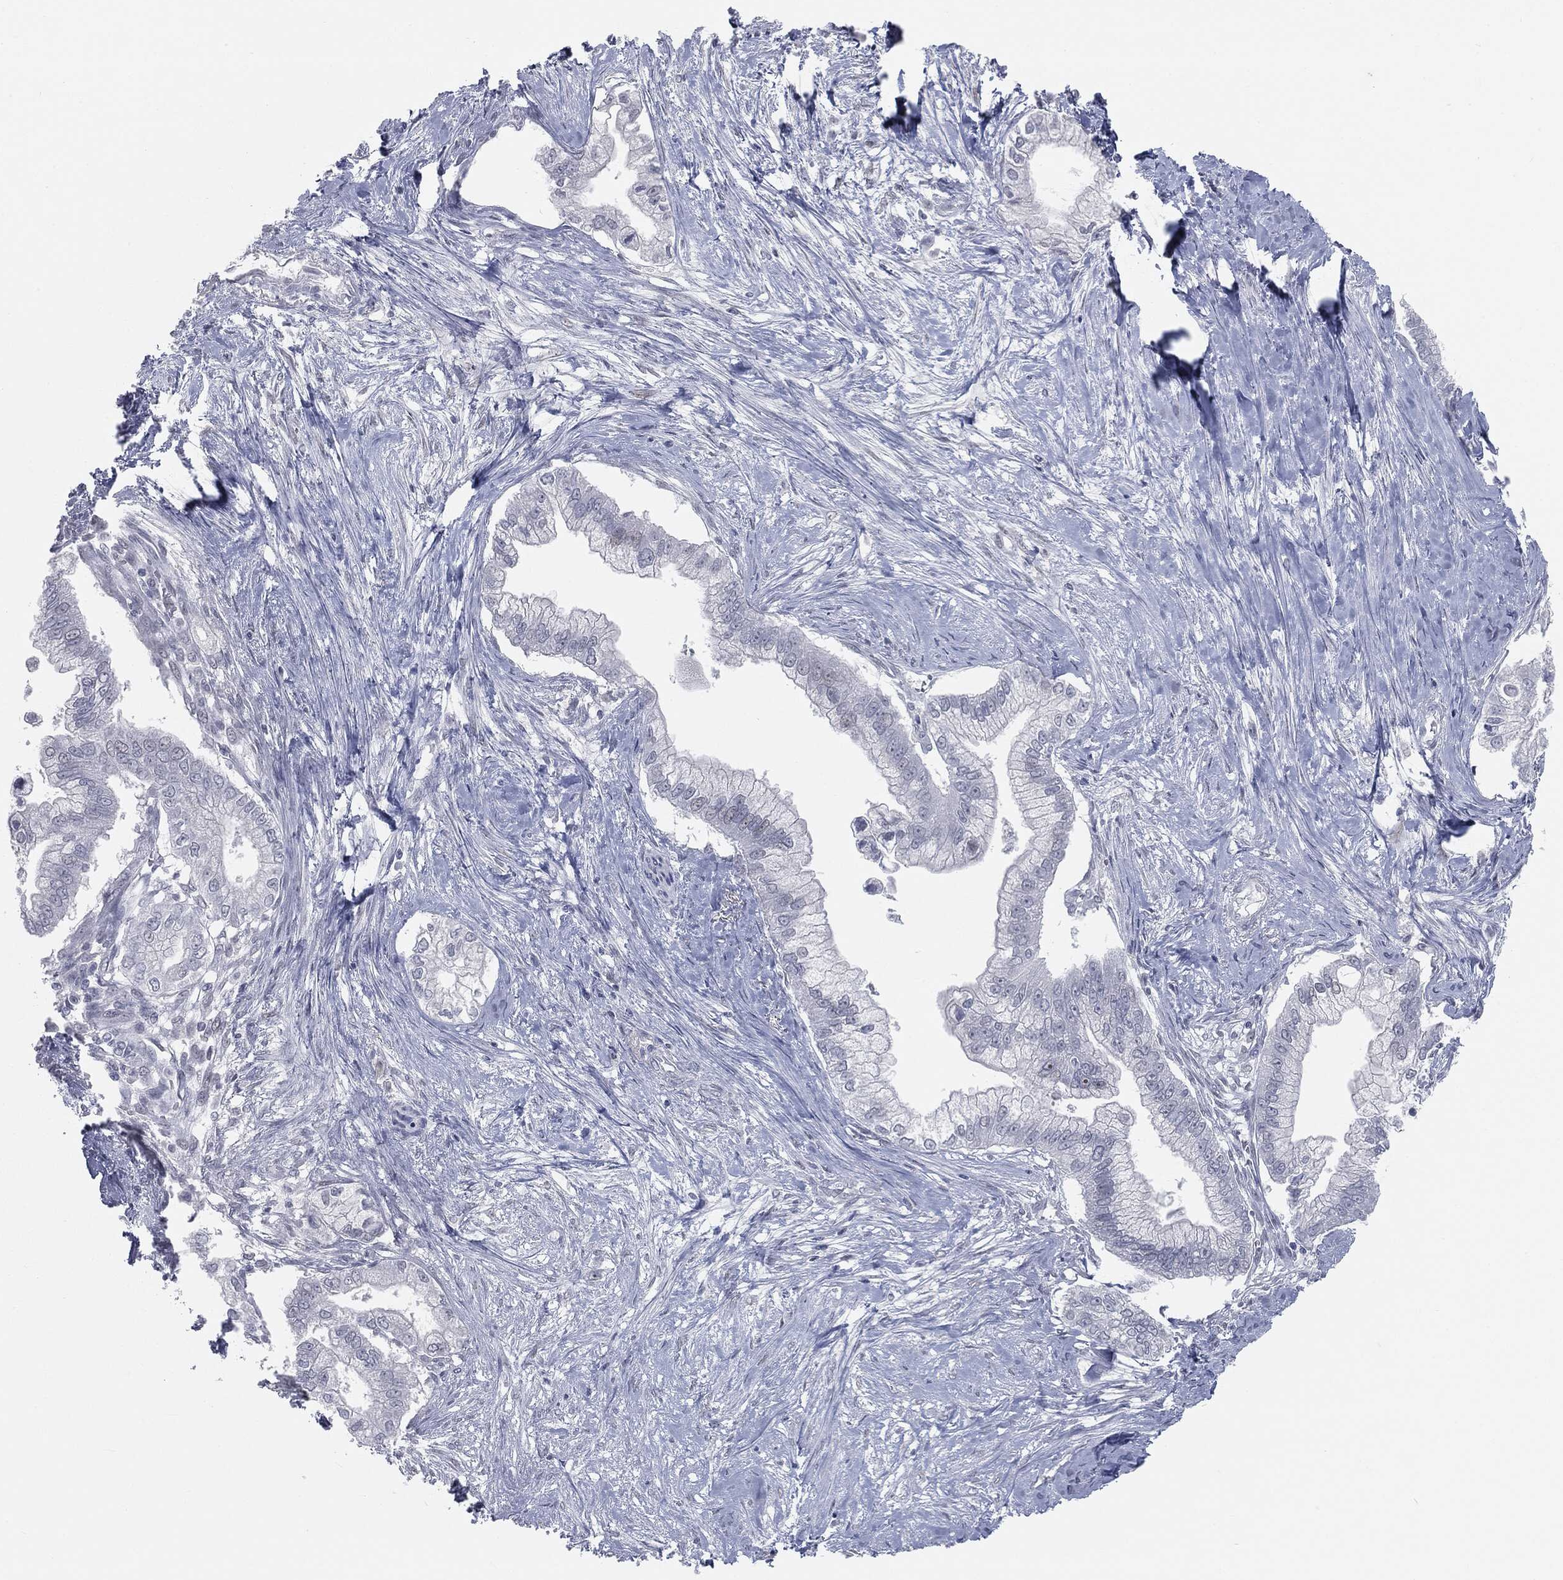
{"staining": {"intensity": "negative", "quantity": "none", "location": "none"}, "tissue": "pancreatic cancer", "cell_type": "Tumor cells", "image_type": "cancer", "snomed": [{"axis": "morphology", "description": "Adenocarcinoma, NOS"}, {"axis": "topography", "description": "Pancreas"}], "caption": "Immunohistochemical staining of adenocarcinoma (pancreatic) reveals no significant expression in tumor cells.", "gene": "PRAME", "patient": {"sex": "male", "age": 70}}